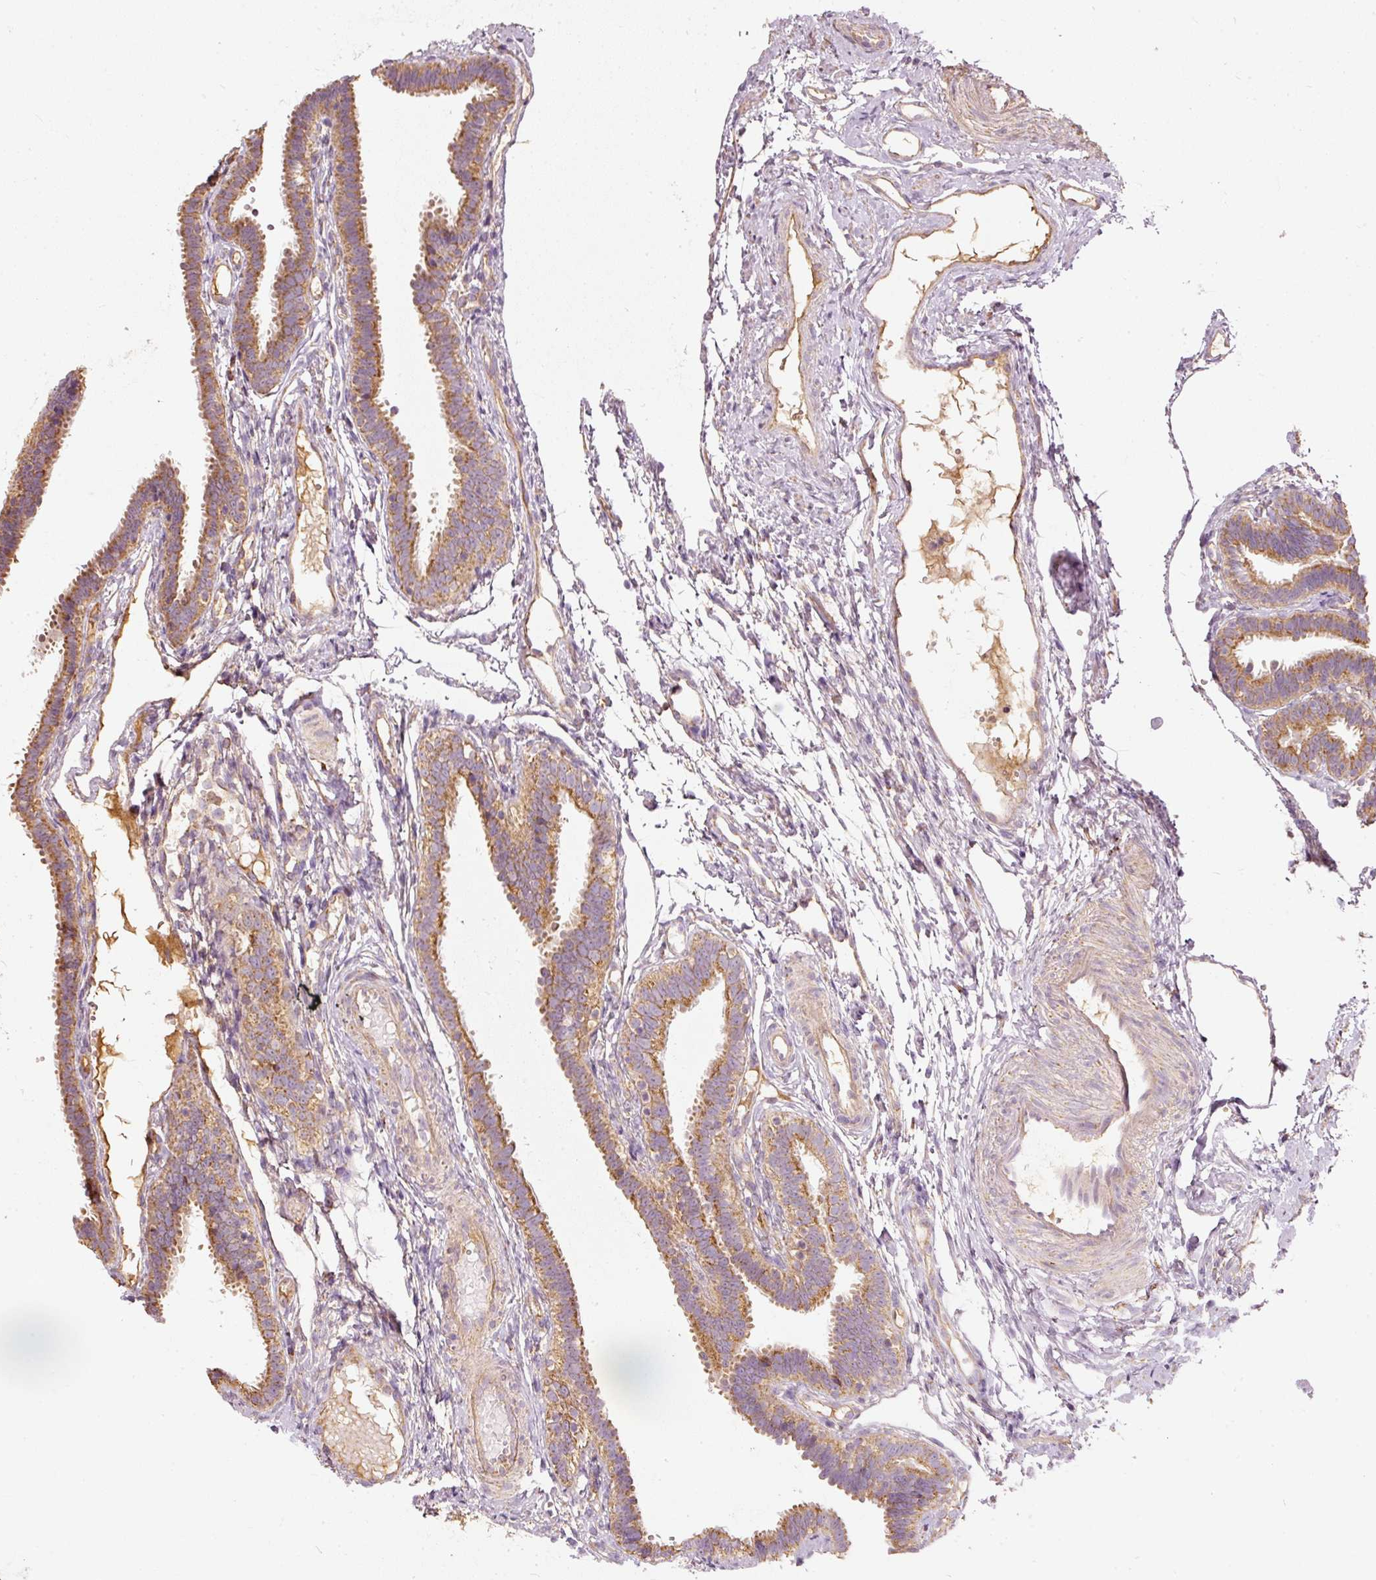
{"staining": {"intensity": "moderate", "quantity": ">75%", "location": "cytoplasmic/membranous"}, "tissue": "fallopian tube", "cell_type": "Glandular cells", "image_type": "normal", "snomed": [{"axis": "morphology", "description": "Normal tissue, NOS"}, {"axis": "topography", "description": "Fallopian tube"}], "caption": "High-power microscopy captured an immunohistochemistry (IHC) image of benign fallopian tube, revealing moderate cytoplasmic/membranous expression in about >75% of glandular cells.", "gene": "PSENEN", "patient": {"sex": "female", "age": 37}}